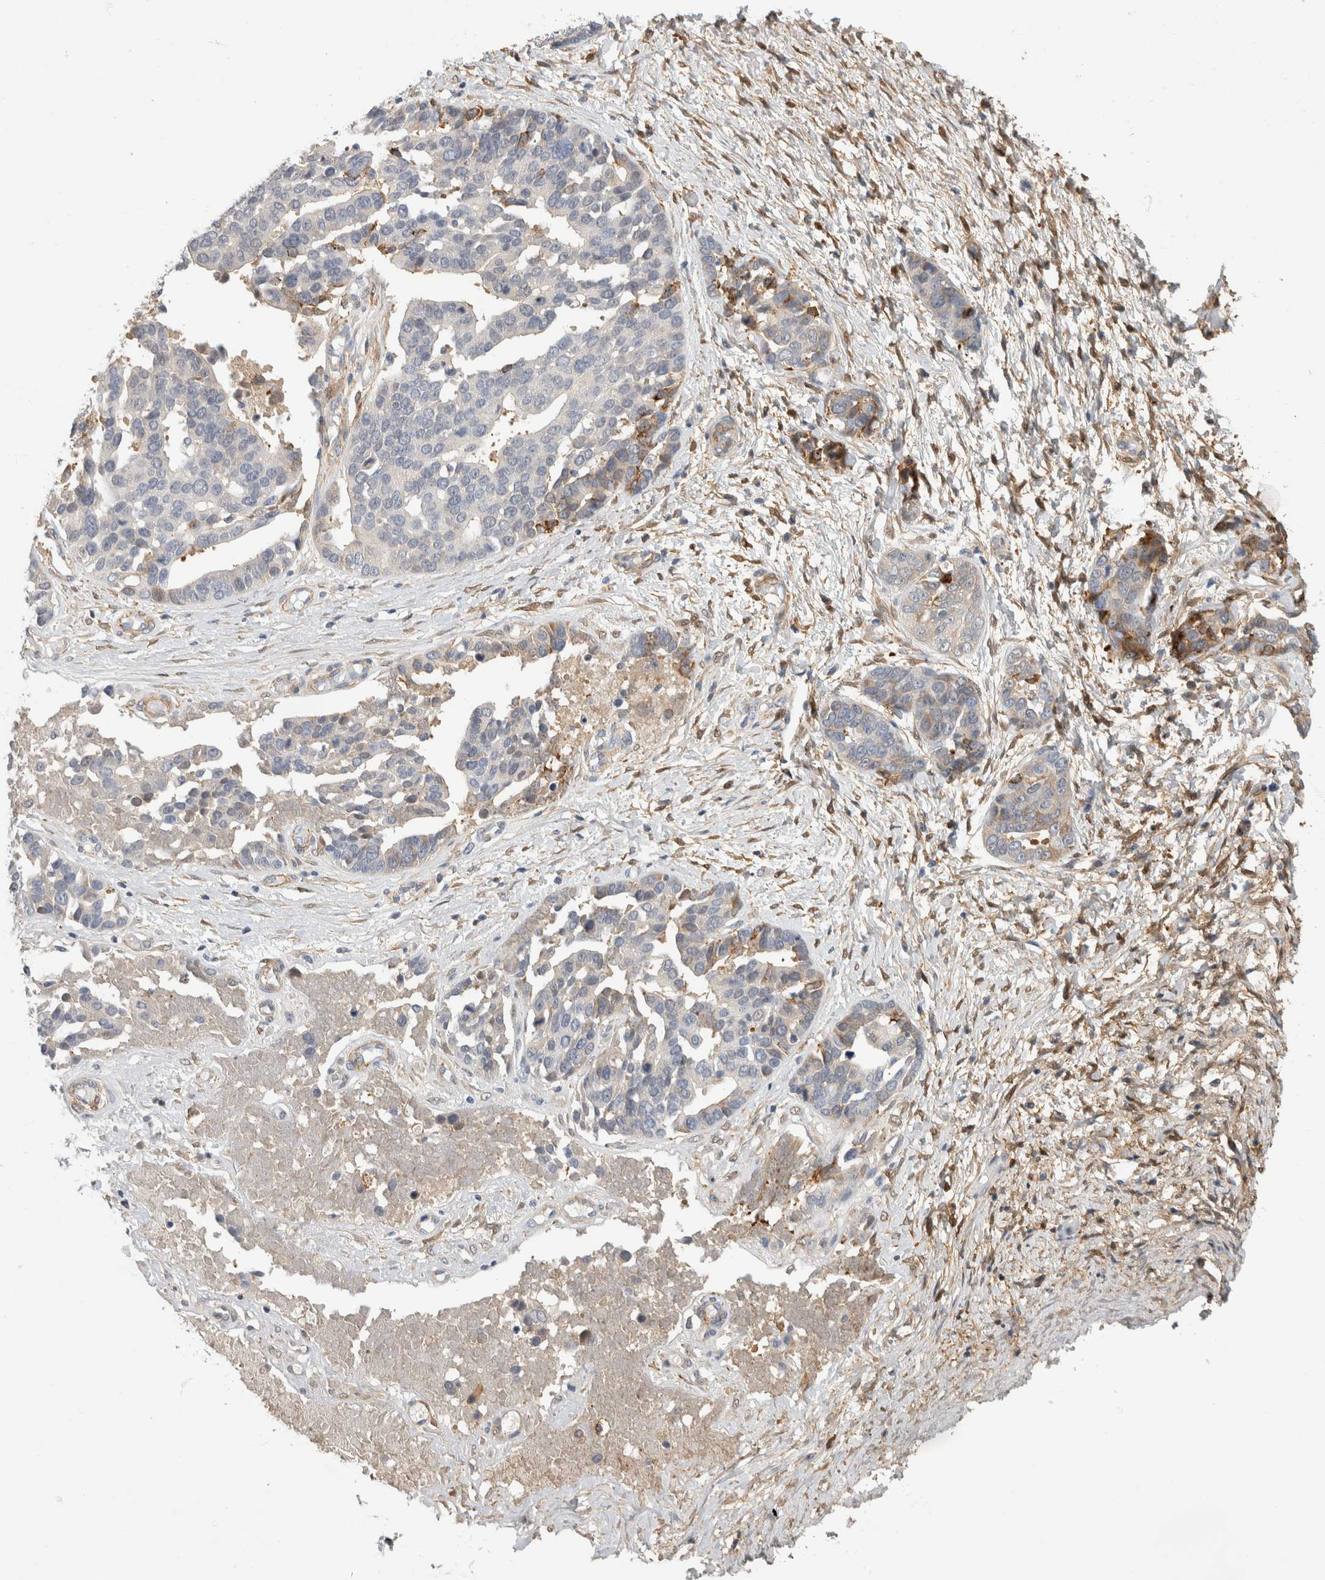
{"staining": {"intensity": "negative", "quantity": "none", "location": "none"}, "tissue": "ovarian cancer", "cell_type": "Tumor cells", "image_type": "cancer", "snomed": [{"axis": "morphology", "description": "Cystadenocarcinoma, serous, NOS"}, {"axis": "topography", "description": "Ovary"}], "caption": "This is a micrograph of IHC staining of ovarian serous cystadenocarcinoma, which shows no staining in tumor cells.", "gene": "PGM1", "patient": {"sex": "female", "age": 44}}